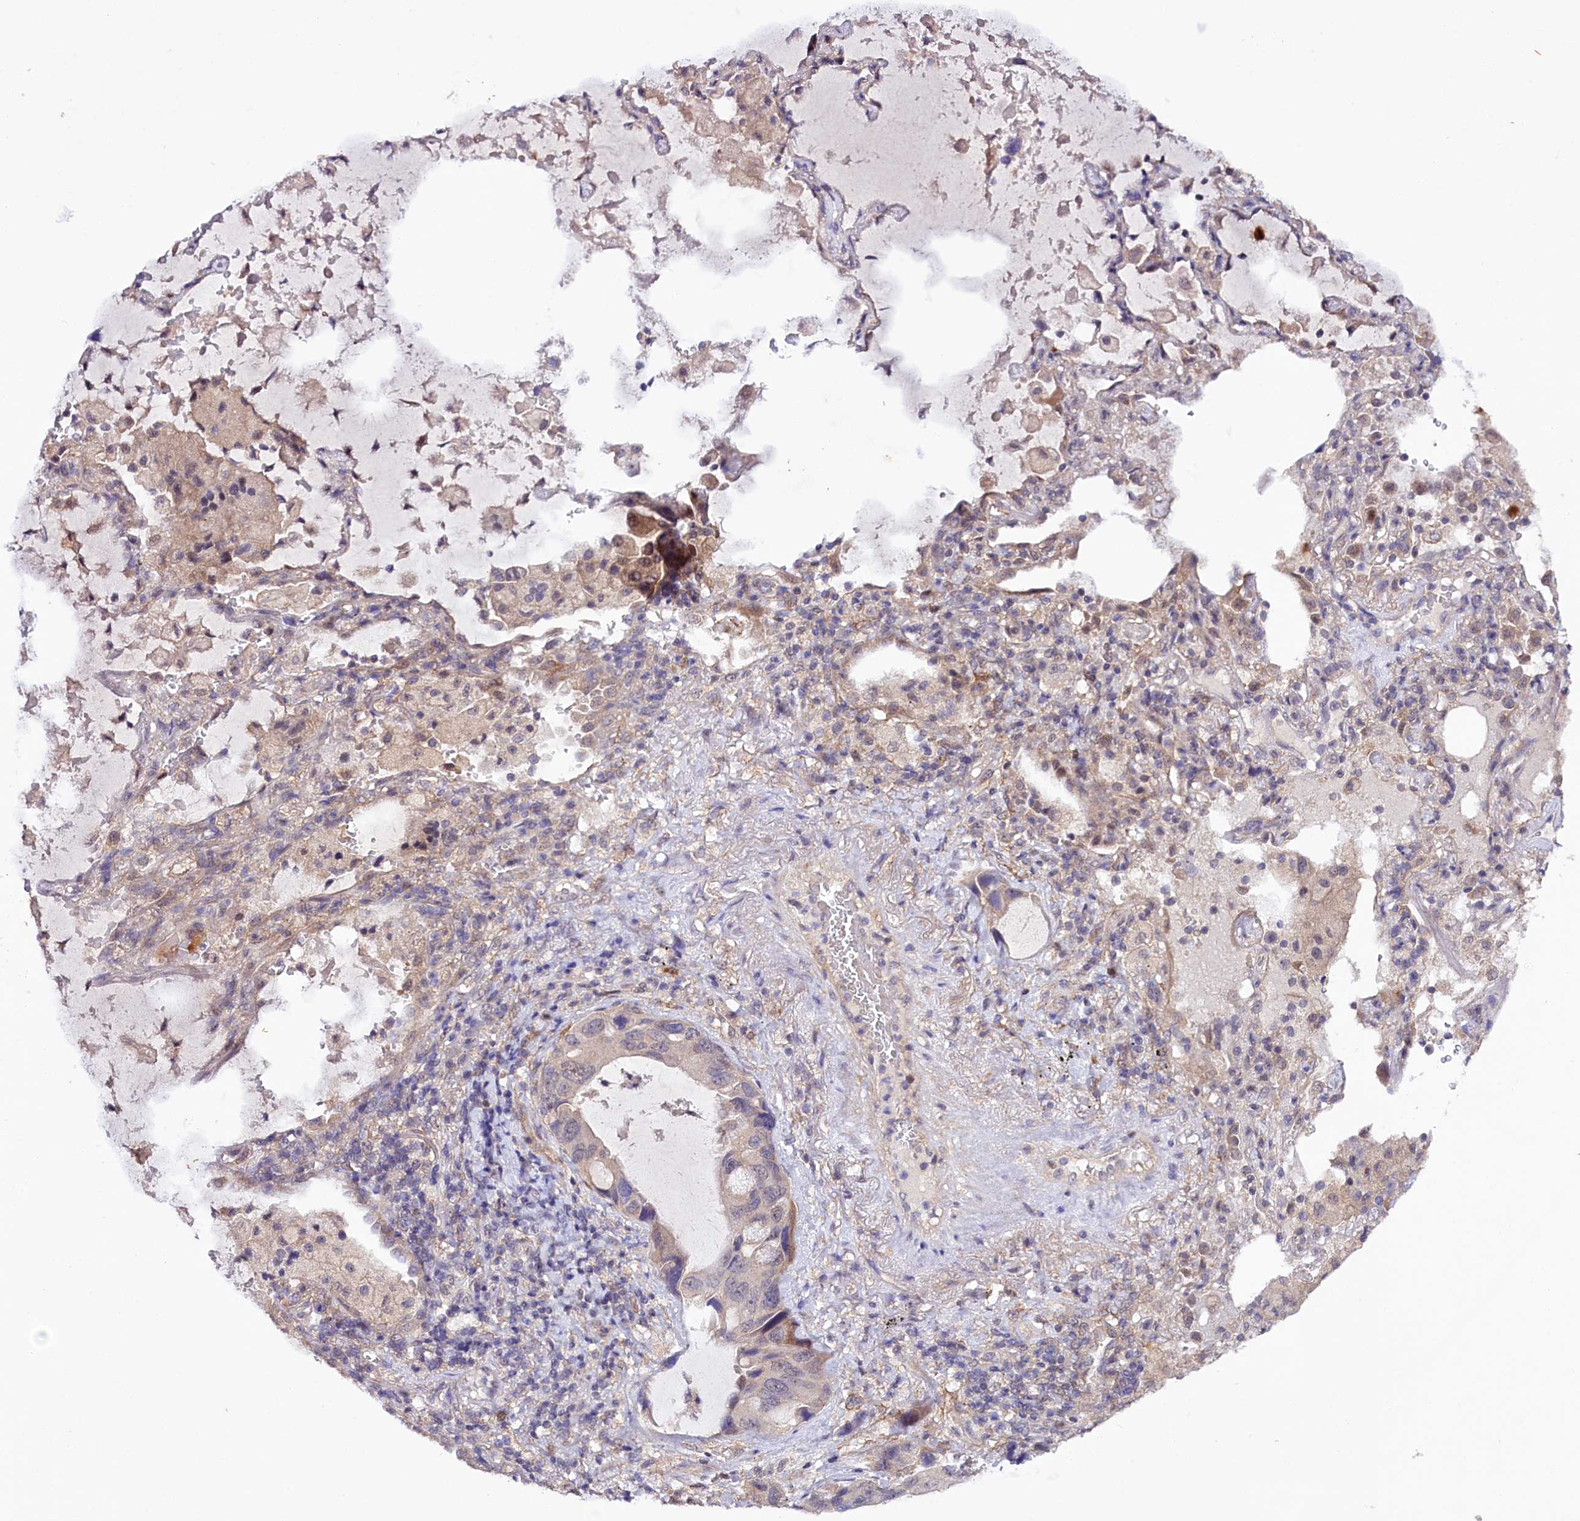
{"staining": {"intensity": "moderate", "quantity": "<25%", "location": "cytoplasmic/membranous"}, "tissue": "lung cancer", "cell_type": "Tumor cells", "image_type": "cancer", "snomed": [{"axis": "morphology", "description": "Squamous cell carcinoma, NOS"}, {"axis": "topography", "description": "Lung"}], "caption": "Immunohistochemistry (IHC) of human lung cancer (squamous cell carcinoma) demonstrates low levels of moderate cytoplasmic/membranous expression in approximately <25% of tumor cells. The staining is performed using DAB (3,3'-diaminobenzidine) brown chromogen to label protein expression. The nuclei are counter-stained blue using hematoxylin.", "gene": "PHLDB1", "patient": {"sex": "female", "age": 73}}